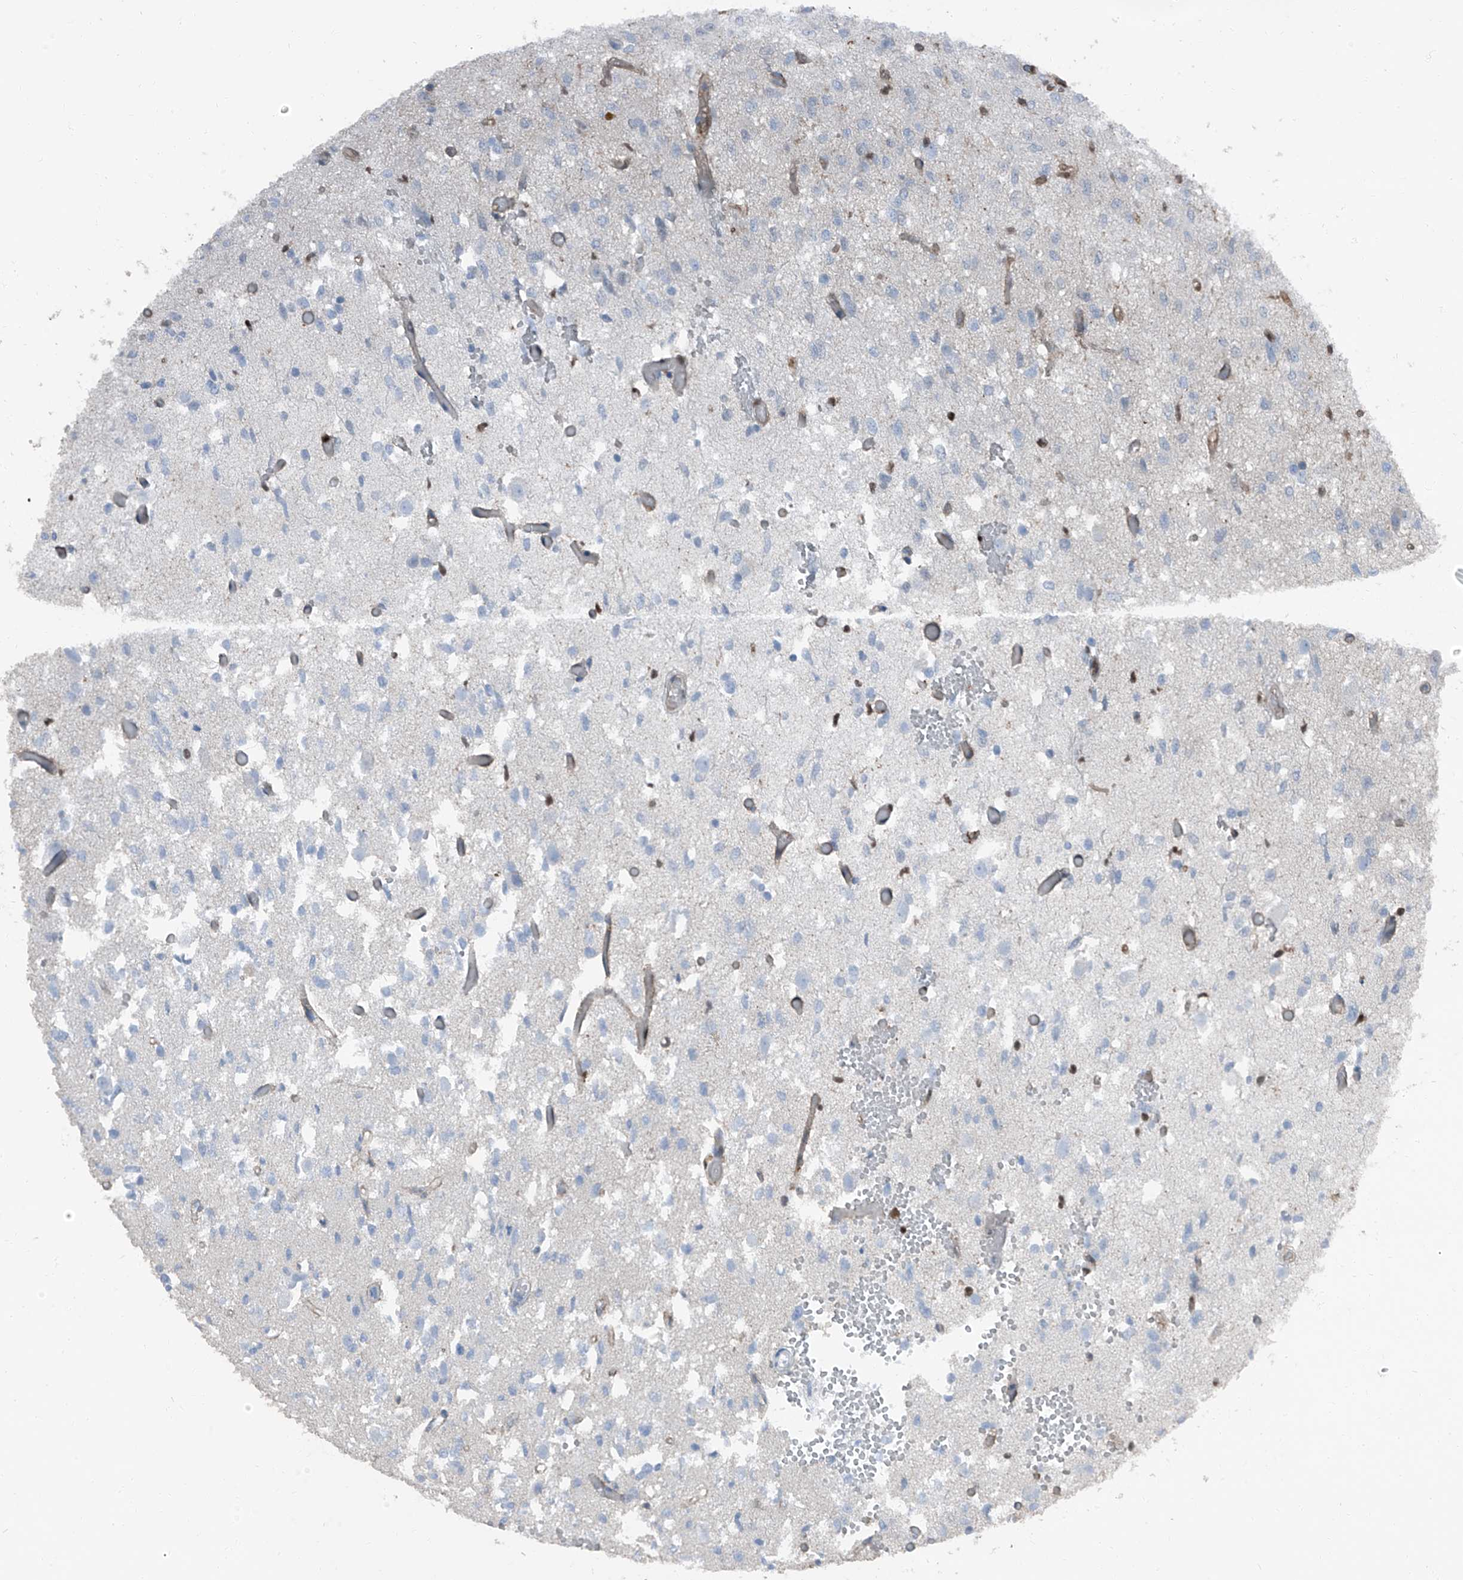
{"staining": {"intensity": "negative", "quantity": "none", "location": "none"}, "tissue": "glioma", "cell_type": "Tumor cells", "image_type": "cancer", "snomed": [{"axis": "morphology", "description": "Glioma, malignant, High grade"}, {"axis": "topography", "description": "Brain"}], "caption": "A high-resolution histopathology image shows immunohistochemistry staining of glioma, which reveals no significant positivity in tumor cells. (Stains: DAB (3,3'-diaminobenzidine) IHC with hematoxylin counter stain, Microscopy: brightfield microscopy at high magnification).", "gene": "PSMB10", "patient": {"sex": "female", "age": 59}}